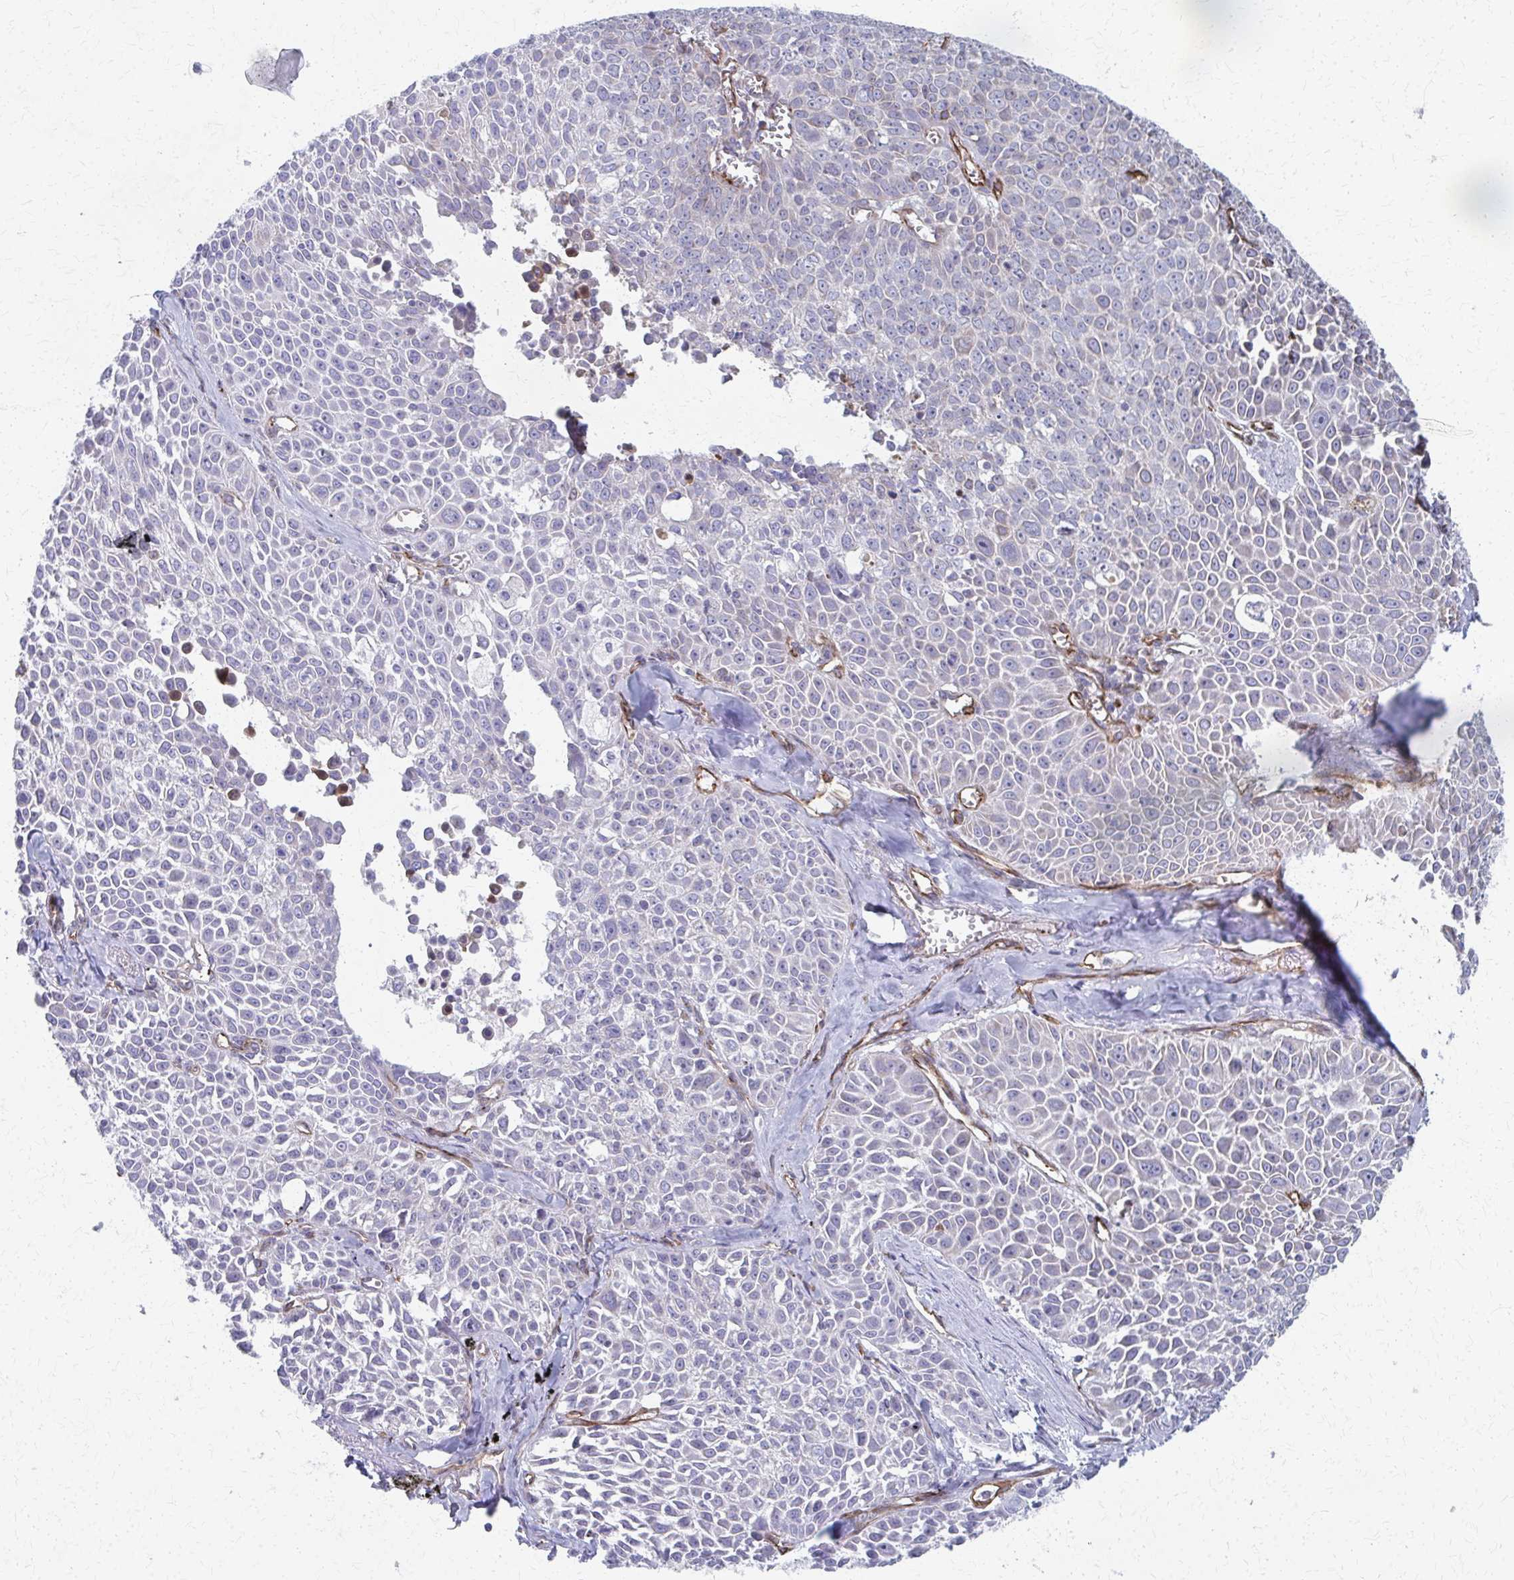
{"staining": {"intensity": "negative", "quantity": "none", "location": "none"}, "tissue": "lung cancer", "cell_type": "Tumor cells", "image_type": "cancer", "snomed": [{"axis": "morphology", "description": "Squamous cell carcinoma, NOS"}, {"axis": "morphology", "description": "Squamous cell carcinoma, metastatic, NOS"}, {"axis": "topography", "description": "Lymph node"}, {"axis": "topography", "description": "Lung"}], "caption": "A micrograph of human lung squamous cell carcinoma is negative for staining in tumor cells.", "gene": "FAHD1", "patient": {"sex": "female", "age": 62}}